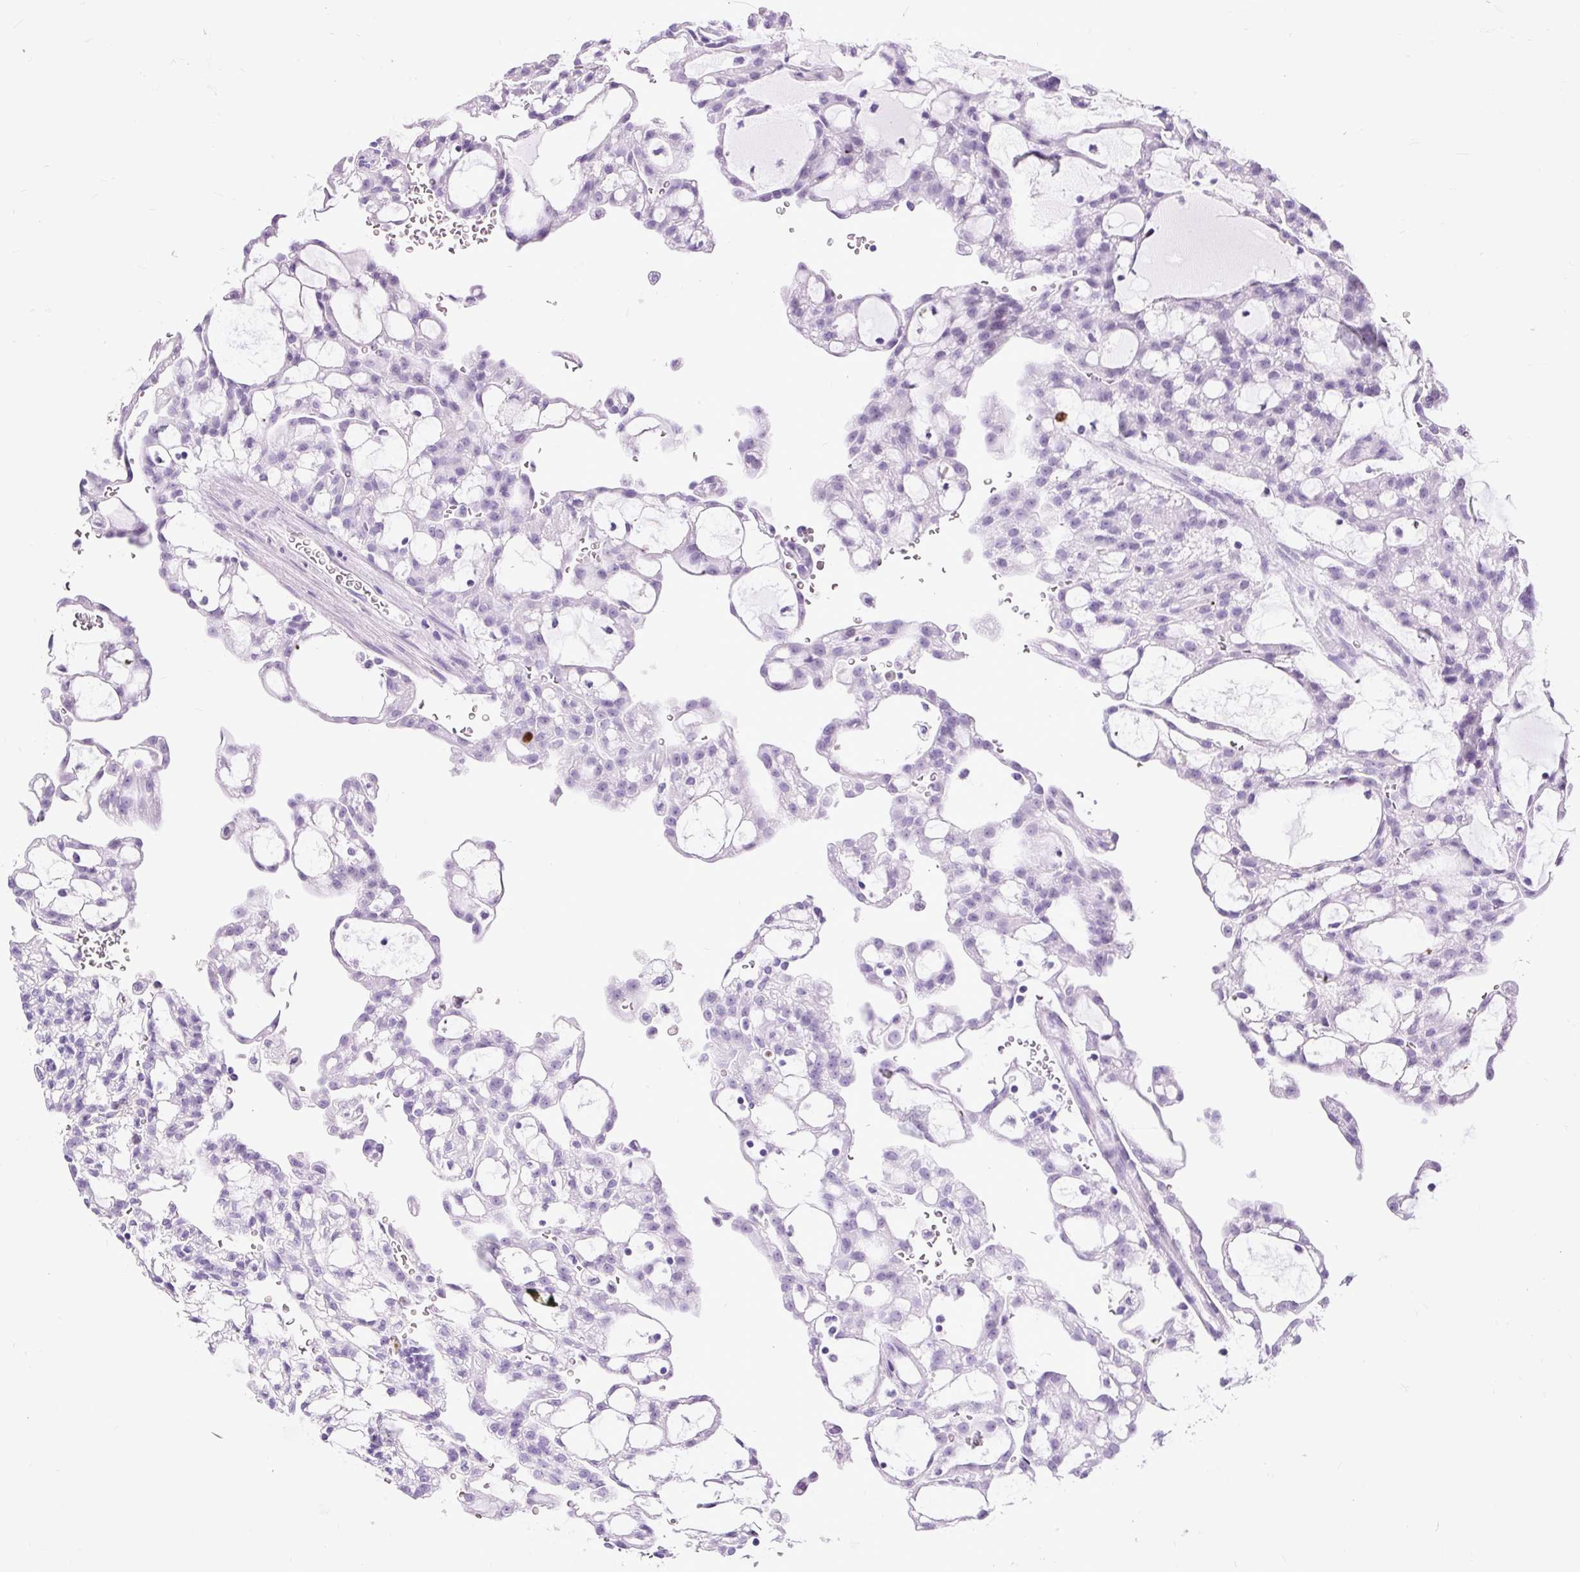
{"staining": {"intensity": "negative", "quantity": "none", "location": "none"}, "tissue": "renal cancer", "cell_type": "Tumor cells", "image_type": "cancer", "snomed": [{"axis": "morphology", "description": "Adenocarcinoma, NOS"}, {"axis": "topography", "description": "Kidney"}], "caption": "IHC micrograph of human renal cancer (adenocarcinoma) stained for a protein (brown), which displays no staining in tumor cells.", "gene": "RACGAP1", "patient": {"sex": "male", "age": 63}}